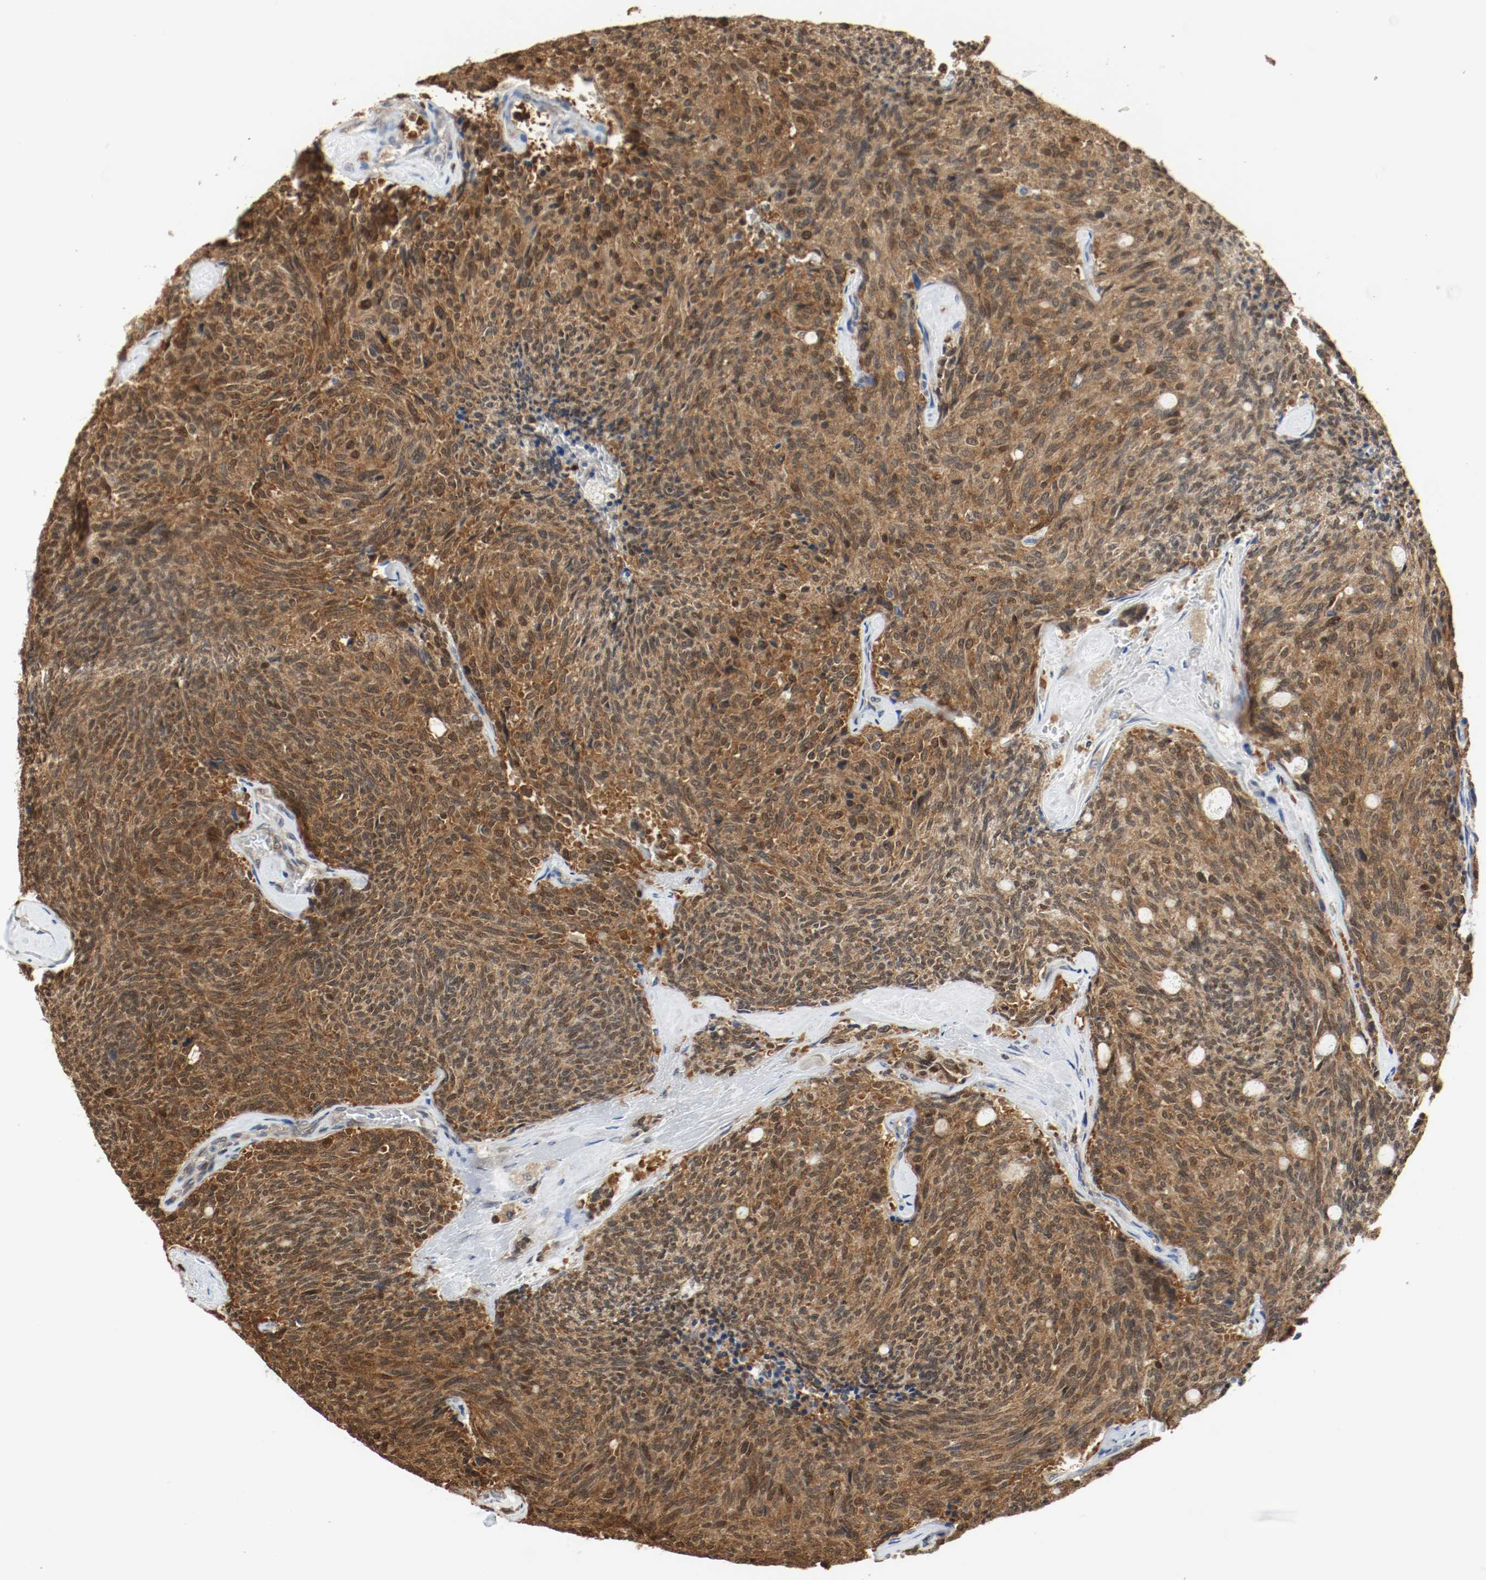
{"staining": {"intensity": "strong", "quantity": ">75%", "location": "cytoplasmic/membranous,nuclear"}, "tissue": "carcinoid", "cell_type": "Tumor cells", "image_type": "cancer", "snomed": [{"axis": "morphology", "description": "Carcinoid, malignant, NOS"}, {"axis": "topography", "description": "Pancreas"}], "caption": "Carcinoid stained with a protein marker displays strong staining in tumor cells.", "gene": "PPME1", "patient": {"sex": "female", "age": 54}}